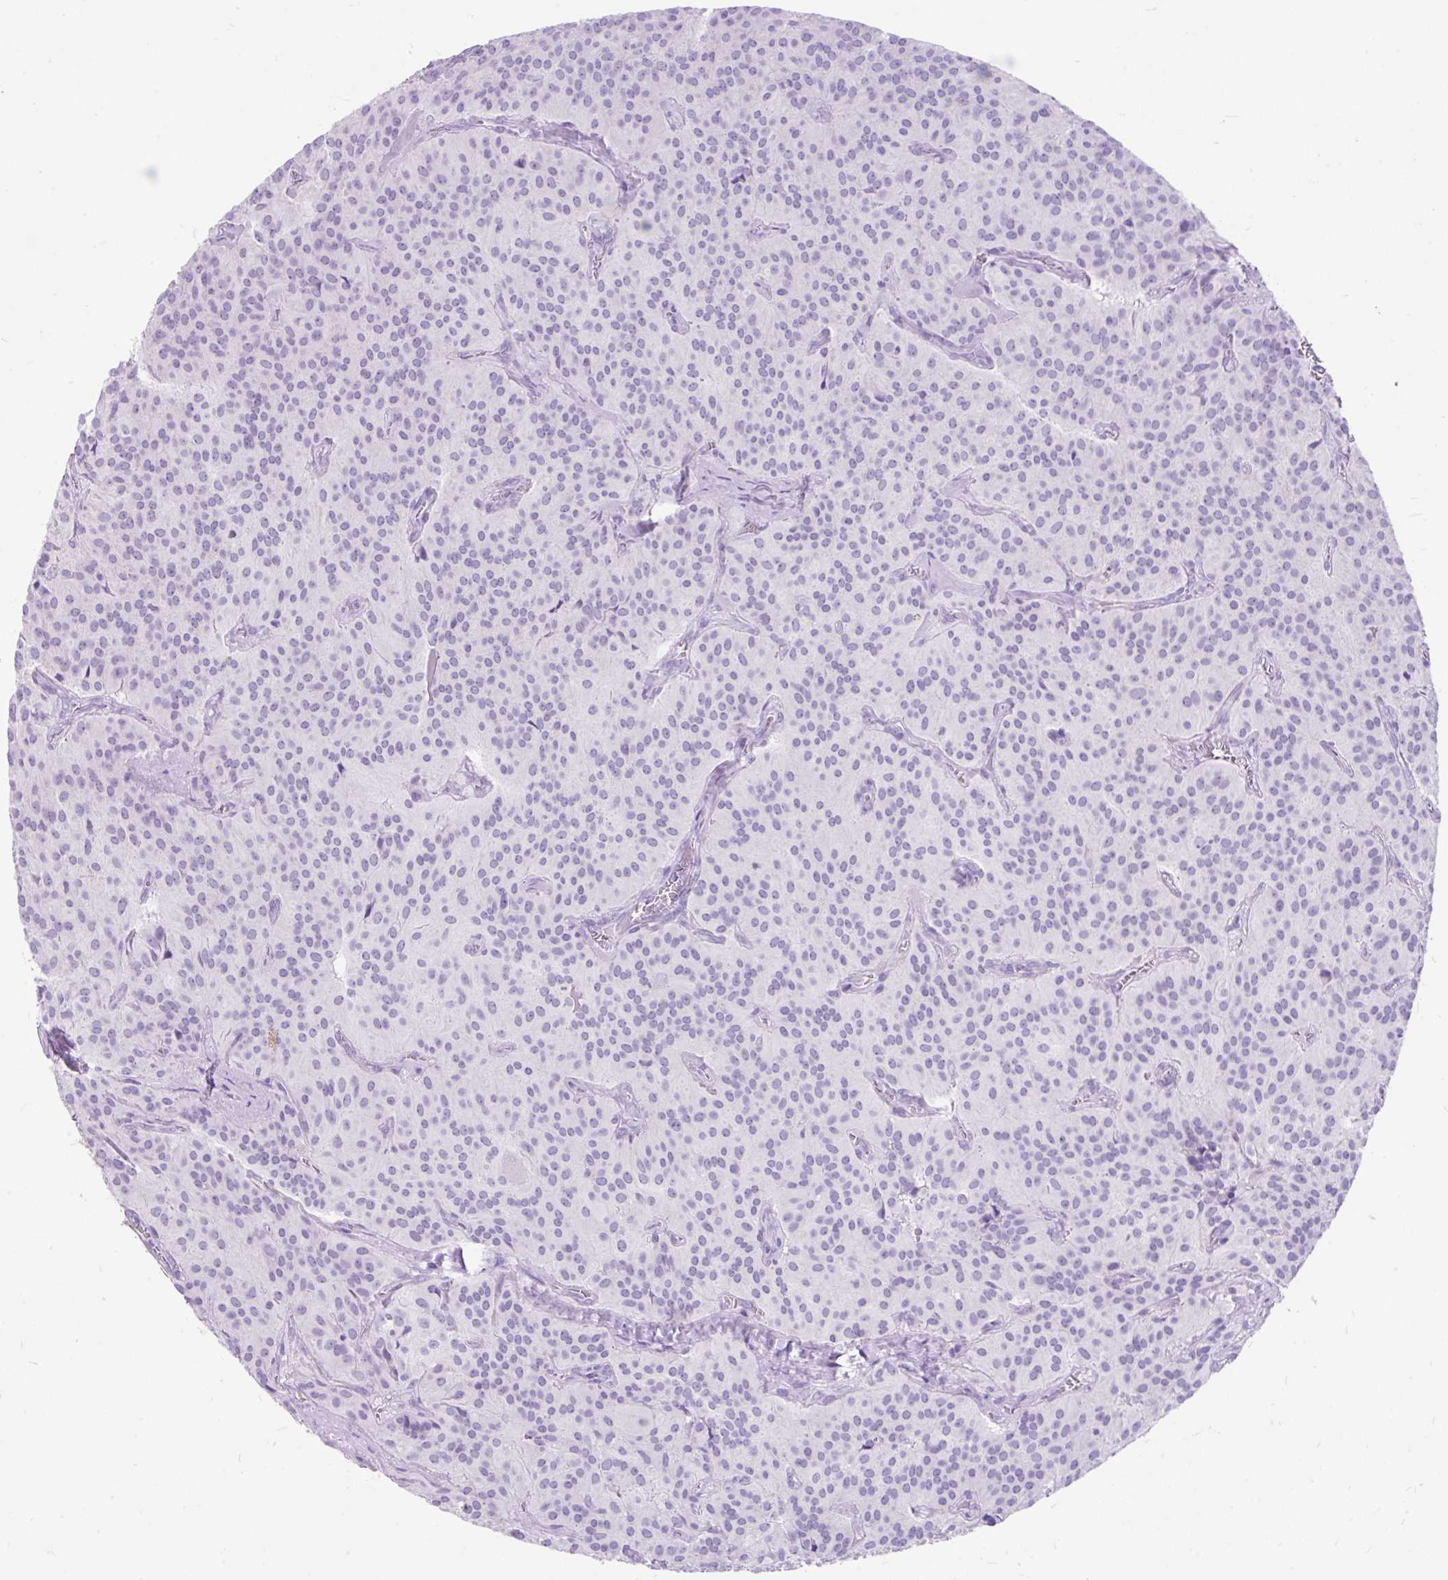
{"staining": {"intensity": "negative", "quantity": "none", "location": "none"}, "tissue": "glioma", "cell_type": "Tumor cells", "image_type": "cancer", "snomed": [{"axis": "morphology", "description": "Glioma, malignant, Low grade"}, {"axis": "topography", "description": "Brain"}], "caption": "Immunohistochemistry (IHC) histopathology image of human malignant glioma (low-grade) stained for a protein (brown), which demonstrates no positivity in tumor cells.", "gene": "SCGB1A1", "patient": {"sex": "male", "age": 42}}